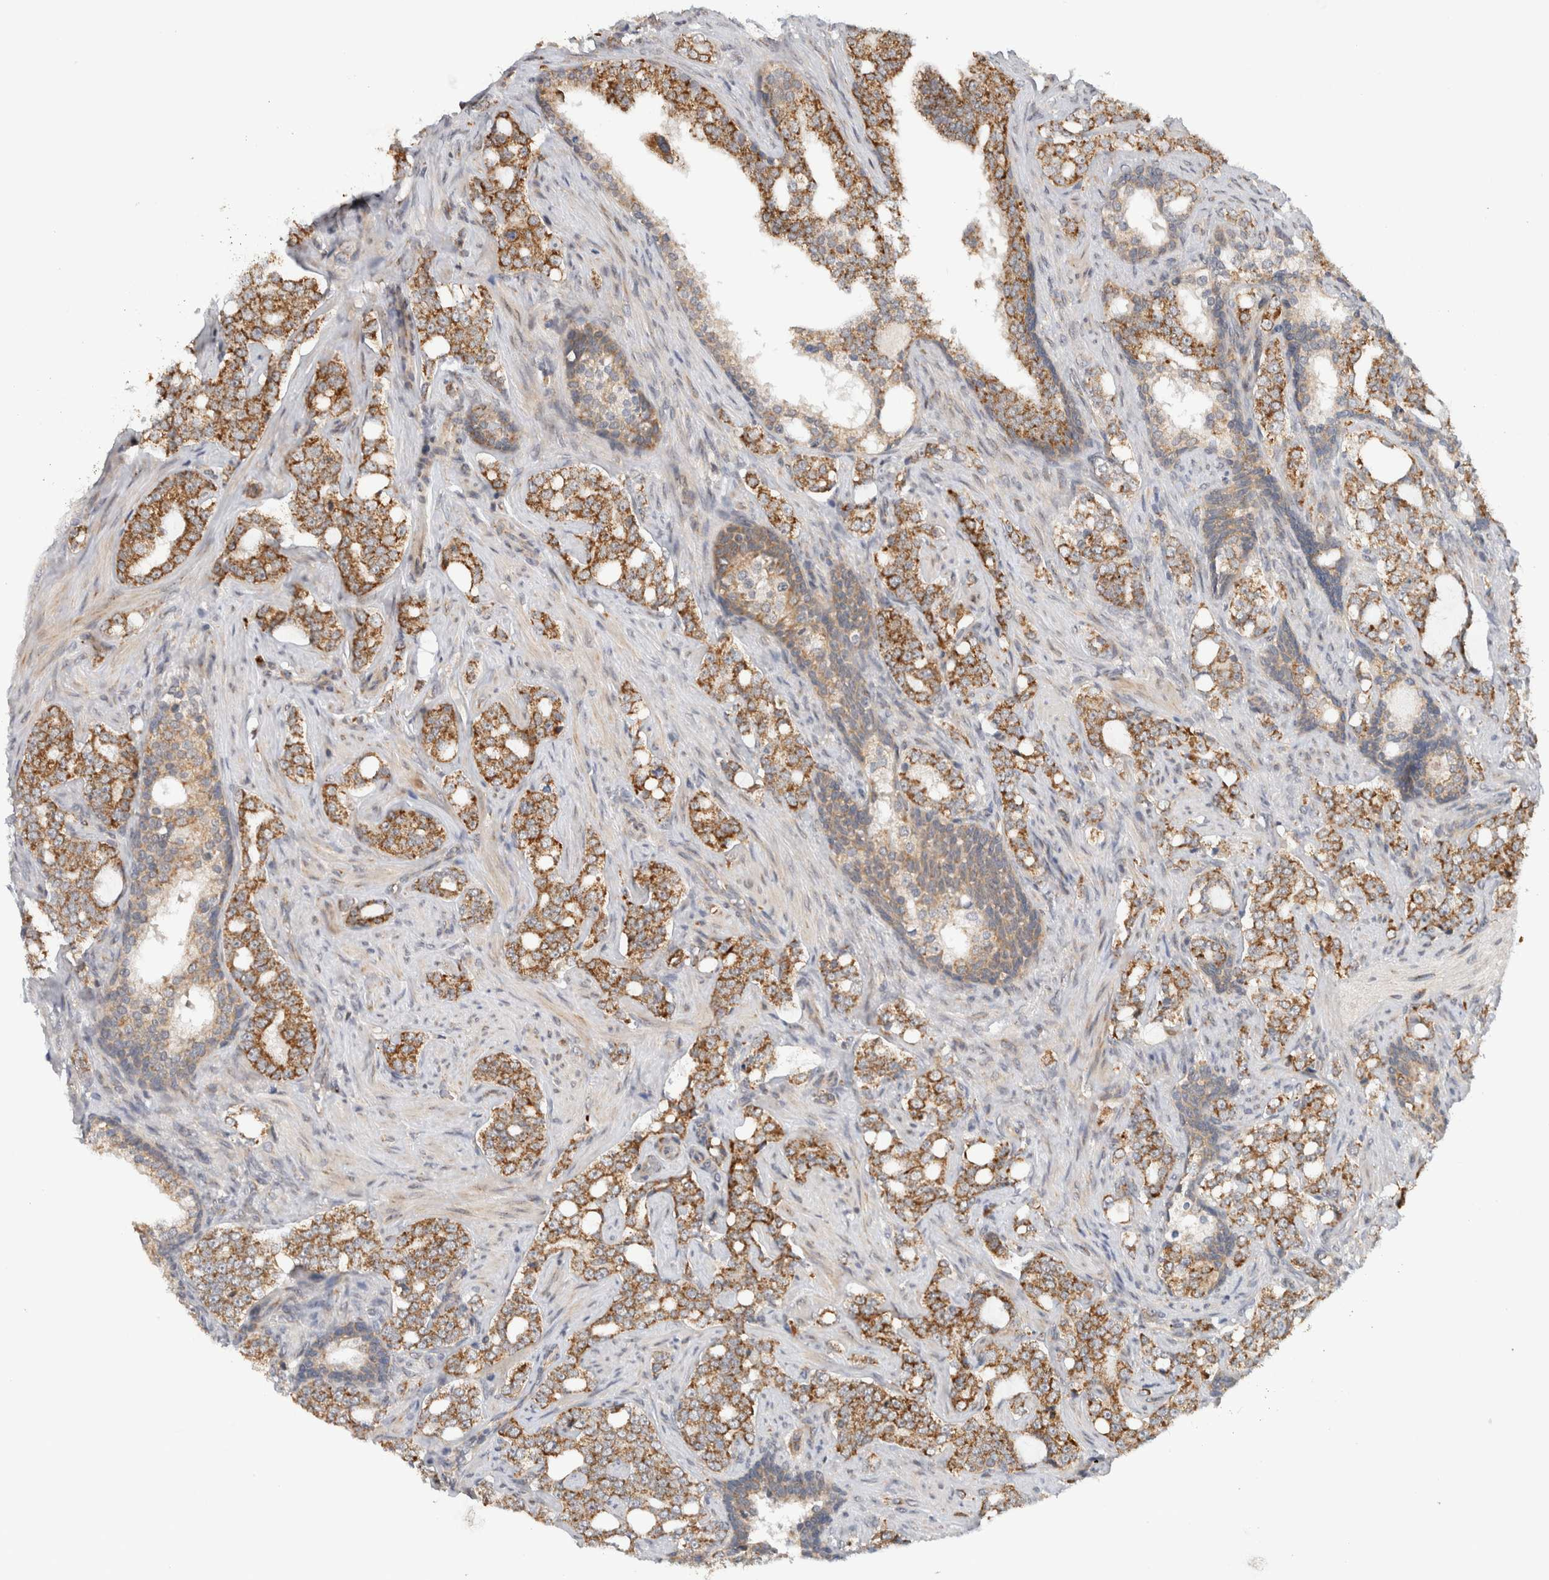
{"staining": {"intensity": "moderate", "quantity": ">75%", "location": "cytoplasmic/membranous"}, "tissue": "prostate cancer", "cell_type": "Tumor cells", "image_type": "cancer", "snomed": [{"axis": "morphology", "description": "Adenocarcinoma, High grade"}, {"axis": "topography", "description": "Prostate"}], "caption": "A histopathology image of prostate cancer (high-grade adenocarcinoma) stained for a protein demonstrates moderate cytoplasmic/membranous brown staining in tumor cells.", "gene": "CMC2", "patient": {"sex": "male", "age": 64}}